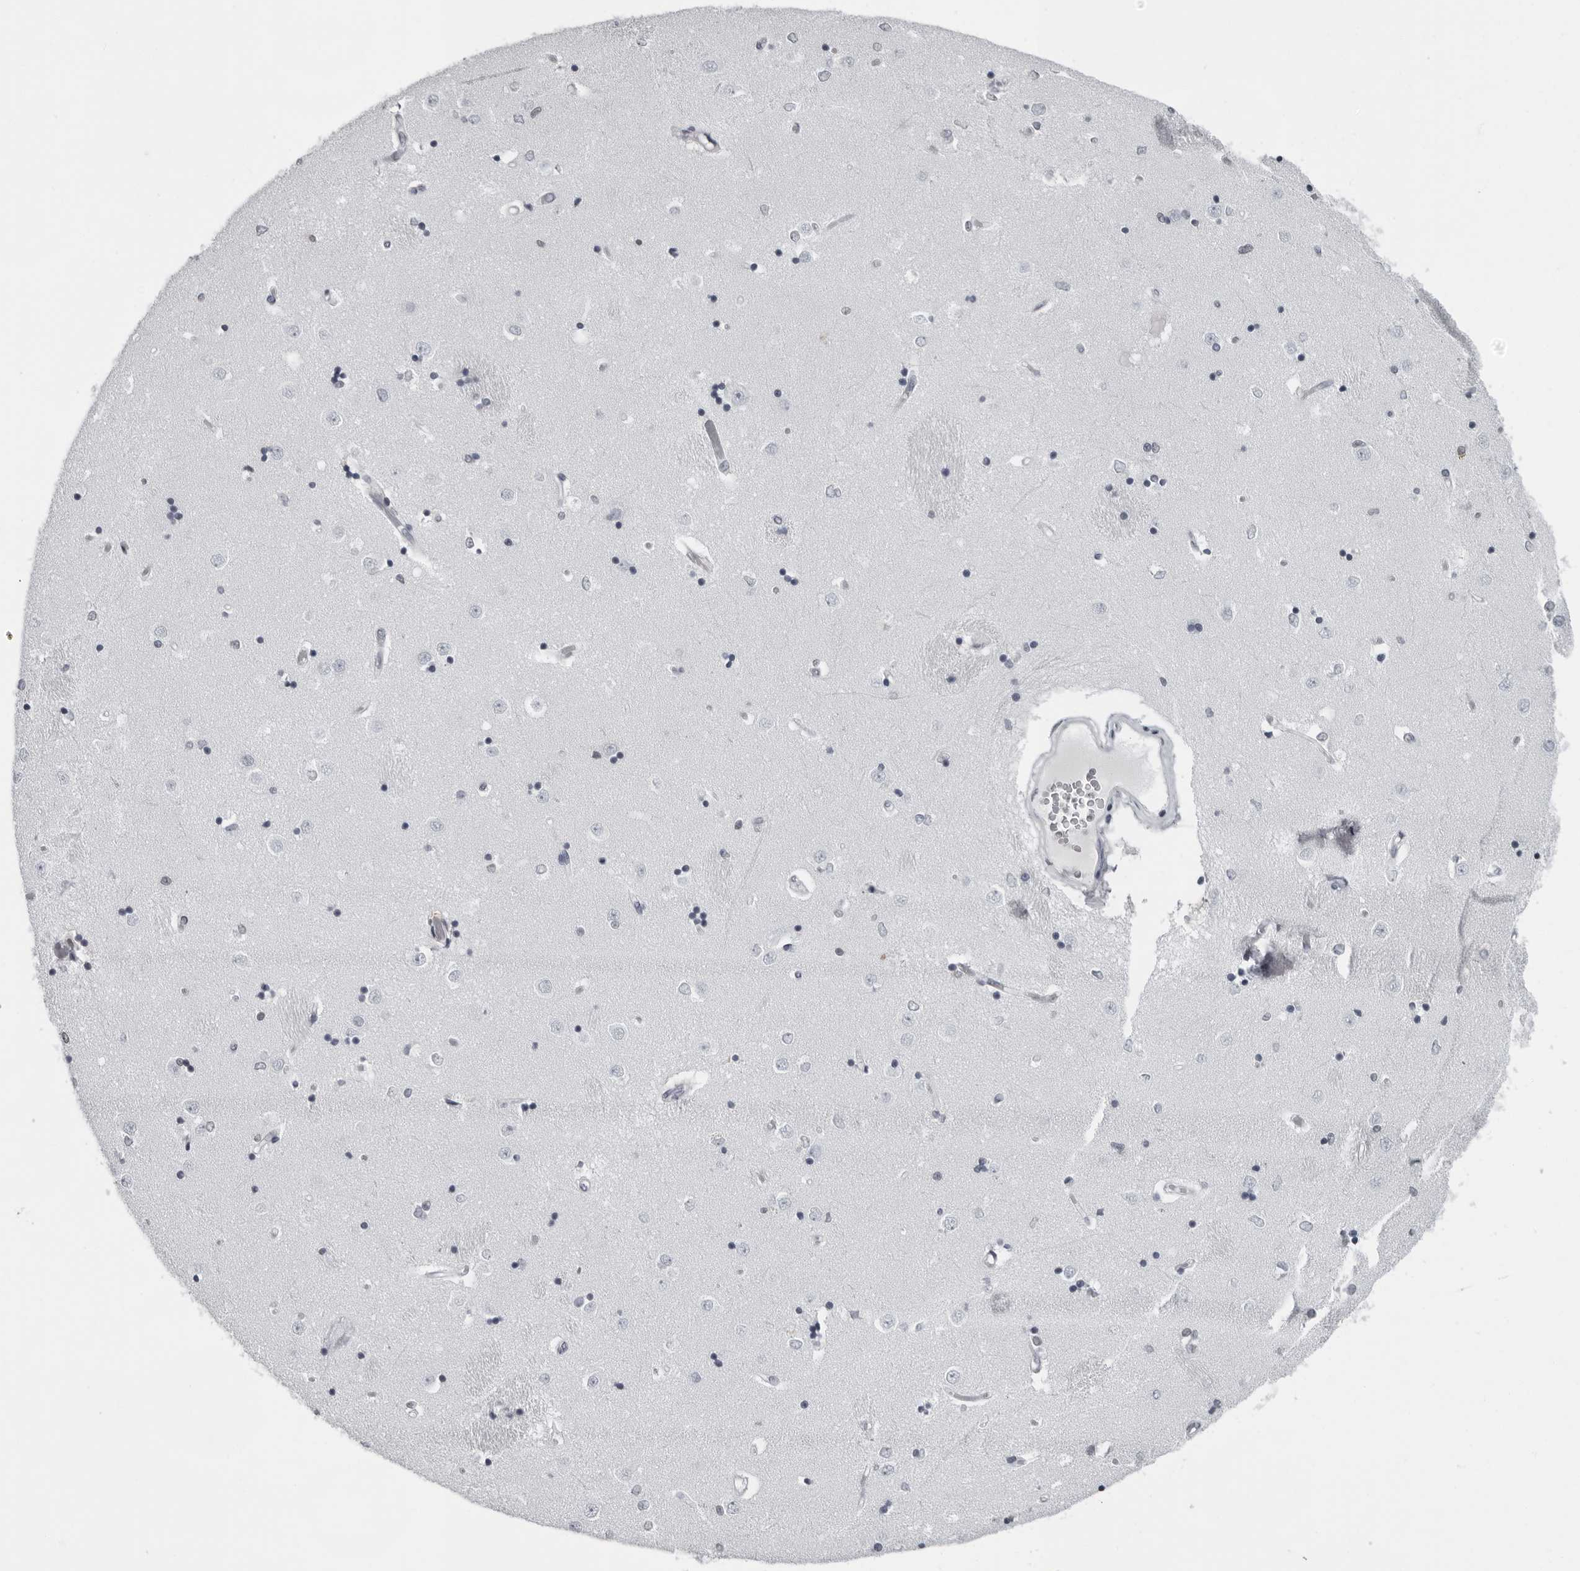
{"staining": {"intensity": "negative", "quantity": "none", "location": "none"}, "tissue": "caudate", "cell_type": "Glial cells", "image_type": "normal", "snomed": [{"axis": "morphology", "description": "Normal tissue, NOS"}, {"axis": "topography", "description": "Lateral ventricle wall"}], "caption": "The image exhibits no staining of glial cells in normal caudate. (DAB immunohistochemistry, high magnification).", "gene": "LZIC", "patient": {"sex": "male", "age": 45}}